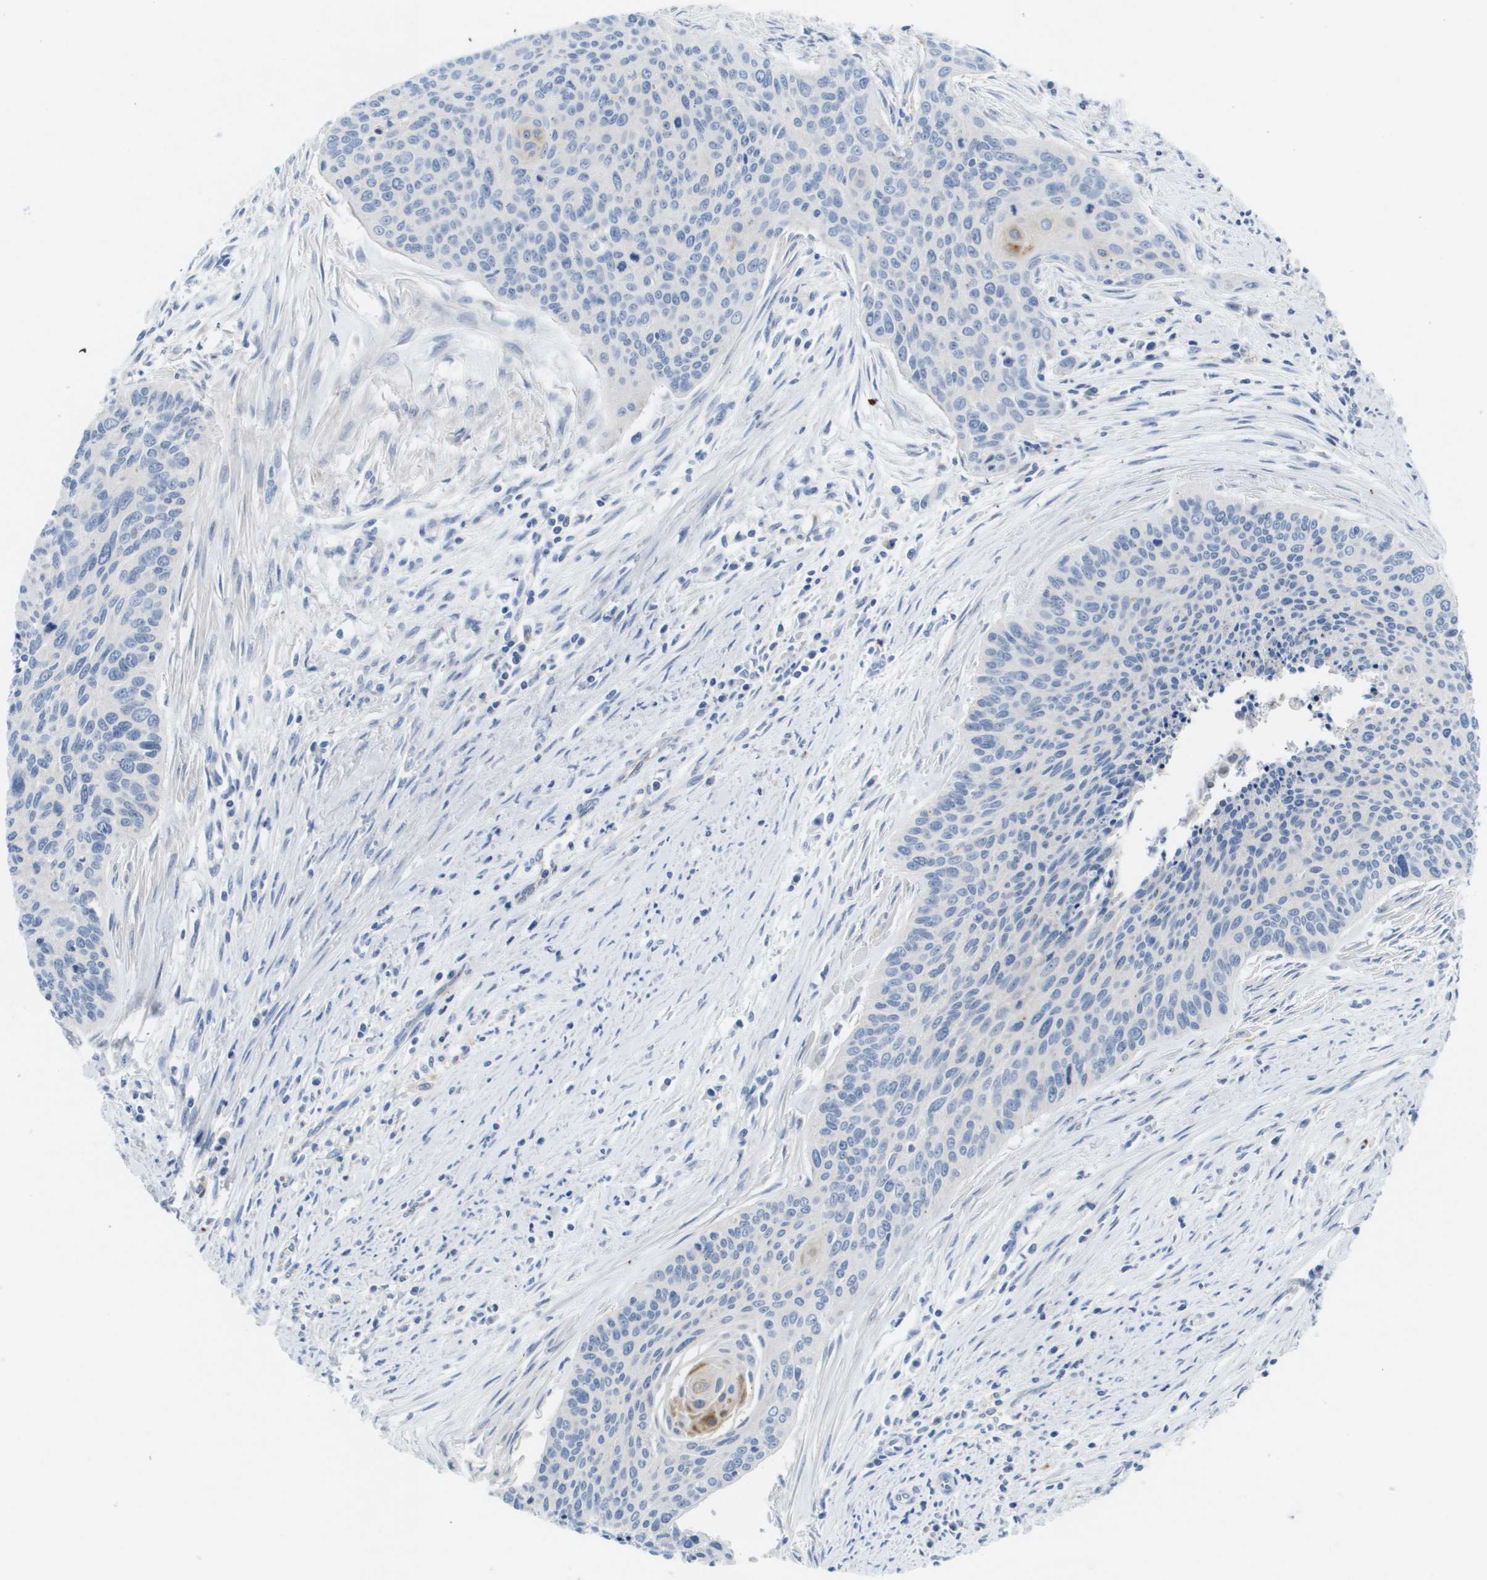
{"staining": {"intensity": "negative", "quantity": "none", "location": "none"}, "tissue": "cervical cancer", "cell_type": "Tumor cells", "image_type": "cancer", "snomed": [{"axis": "morphology", "description": "Squamous cell carcinoma, NOS"}, {"axis": "topography", "description": "Cervix"}], "caption": "There is no significant staining in tumor cells of cervical cancer (squamous cell carcinoma). (DAB IHC visualized using brightfield microscopy, high magnification).", "gene": "LIPG", "patient": {"sex": "female", "age": 55}}